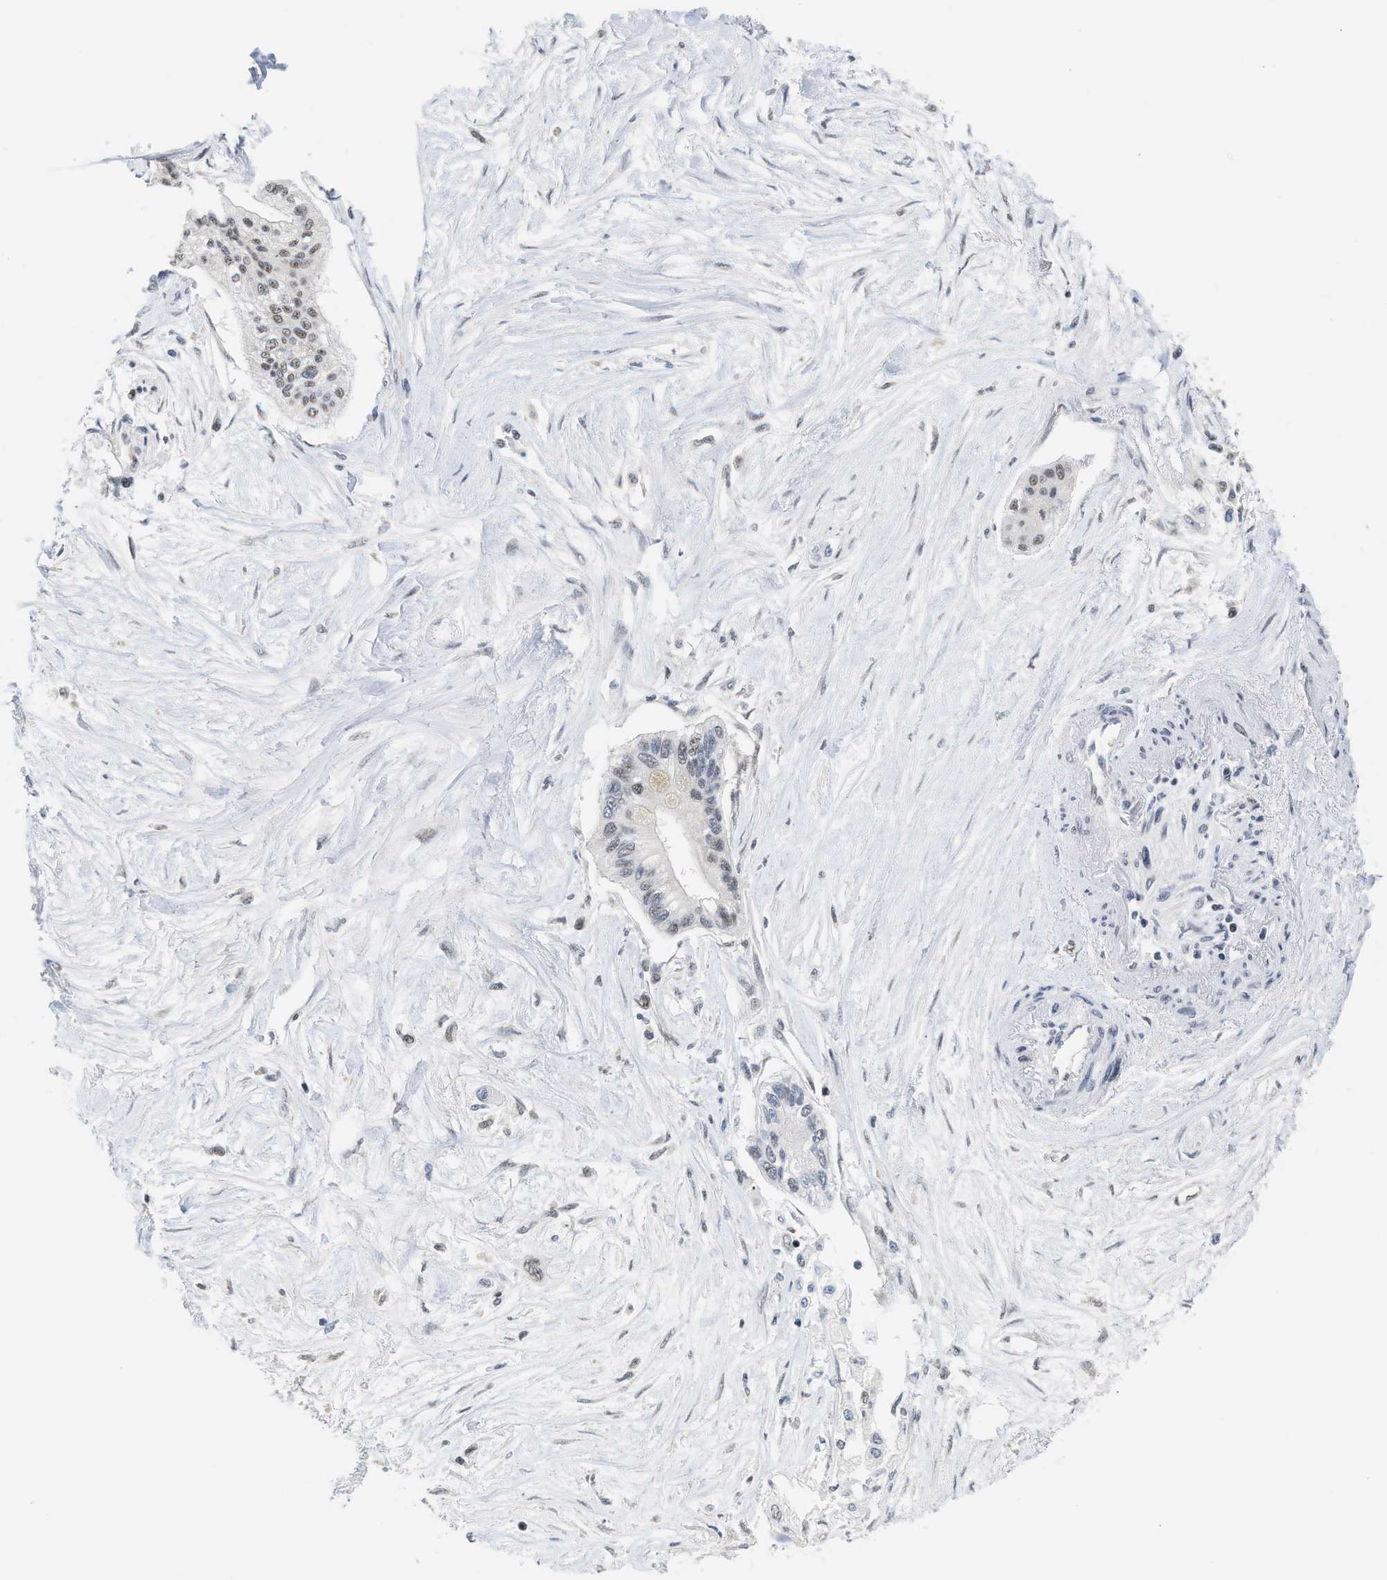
{"staining": {"intensity": "weak", "quantity": "<25%", "location": "nuclear"}, "tissue": "pancreatic cancer", "cell_type": "Tumor cells", "image_type": "cancer", "snomed": [{"axis": "morphology", "description": "Adenocarcinoma, NOS"}, {"axis": "topography", "description": "Pancreas"}], "caption": "Micrograph shows no significant protein staining in tumor cells of pancreatic adenocarcinoma. The staining was performed using DAB (3,3'-diaminobenzidine) to visualize the protein expression in brown, while the nuclei were stained in blue with hematoxylin (Magnification: 20x).", "gene": "HIF1A", "patient": {"sex": "female", "age": 77}}